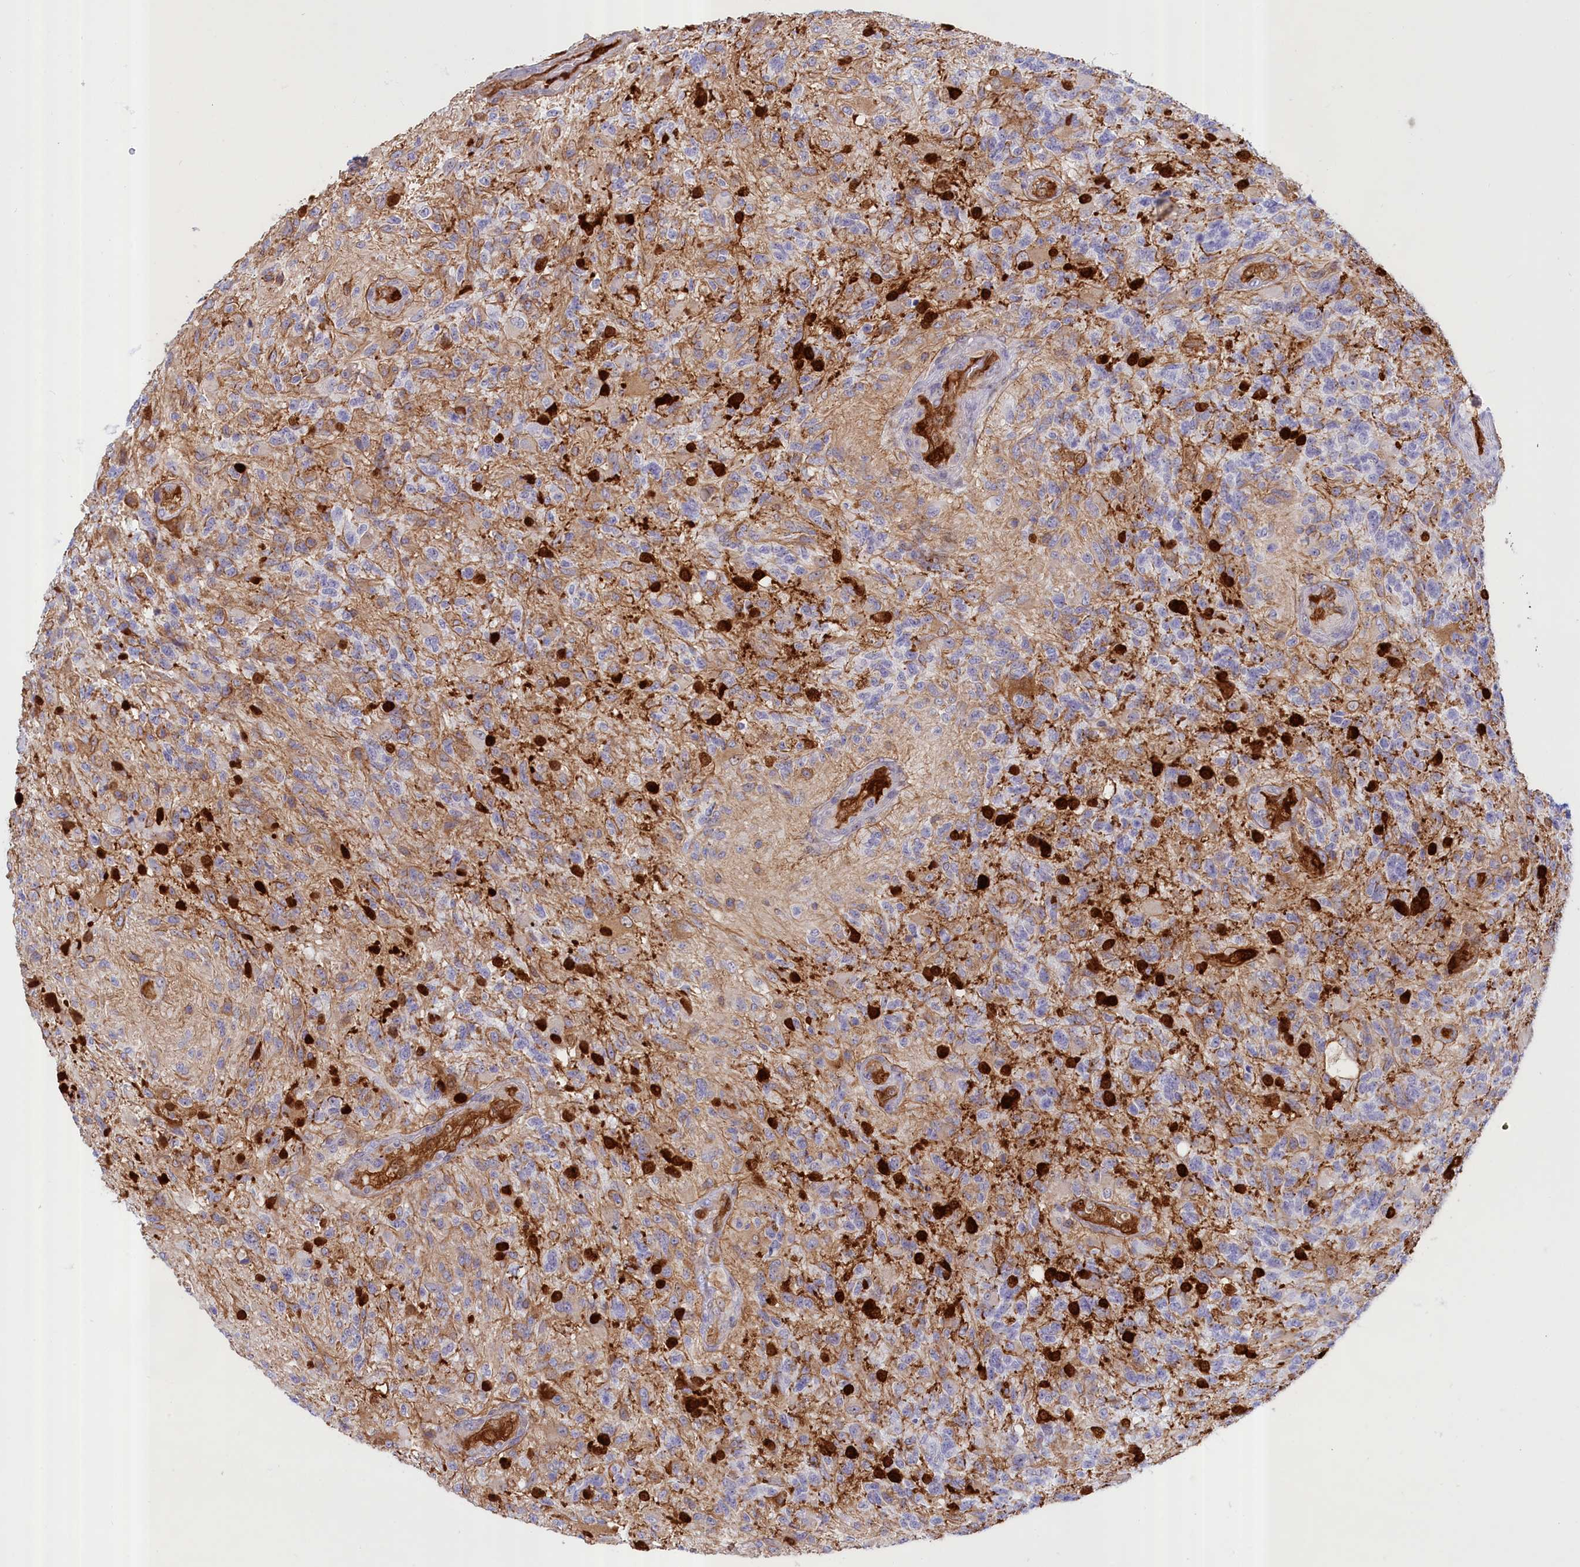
{"staining": {"intensity": "negative", "quantity": "none", "location": "none"}, "tissue": "glioma", "cell_type": "Tumor cells", "image_type": "cancer", "snomed": [{"axis": "morphology", "description": "Glioma, malignant, High grade"}, {"axis": "topography", "description": "Brain"}], "caption": "High power microscopy histopathology image of an immunohistochemistry histopathology image of glioma, revealing no significant positivity in tumor cells.", "gene": "ABCC12", "patient": {"sex": "male", "age": 56}}